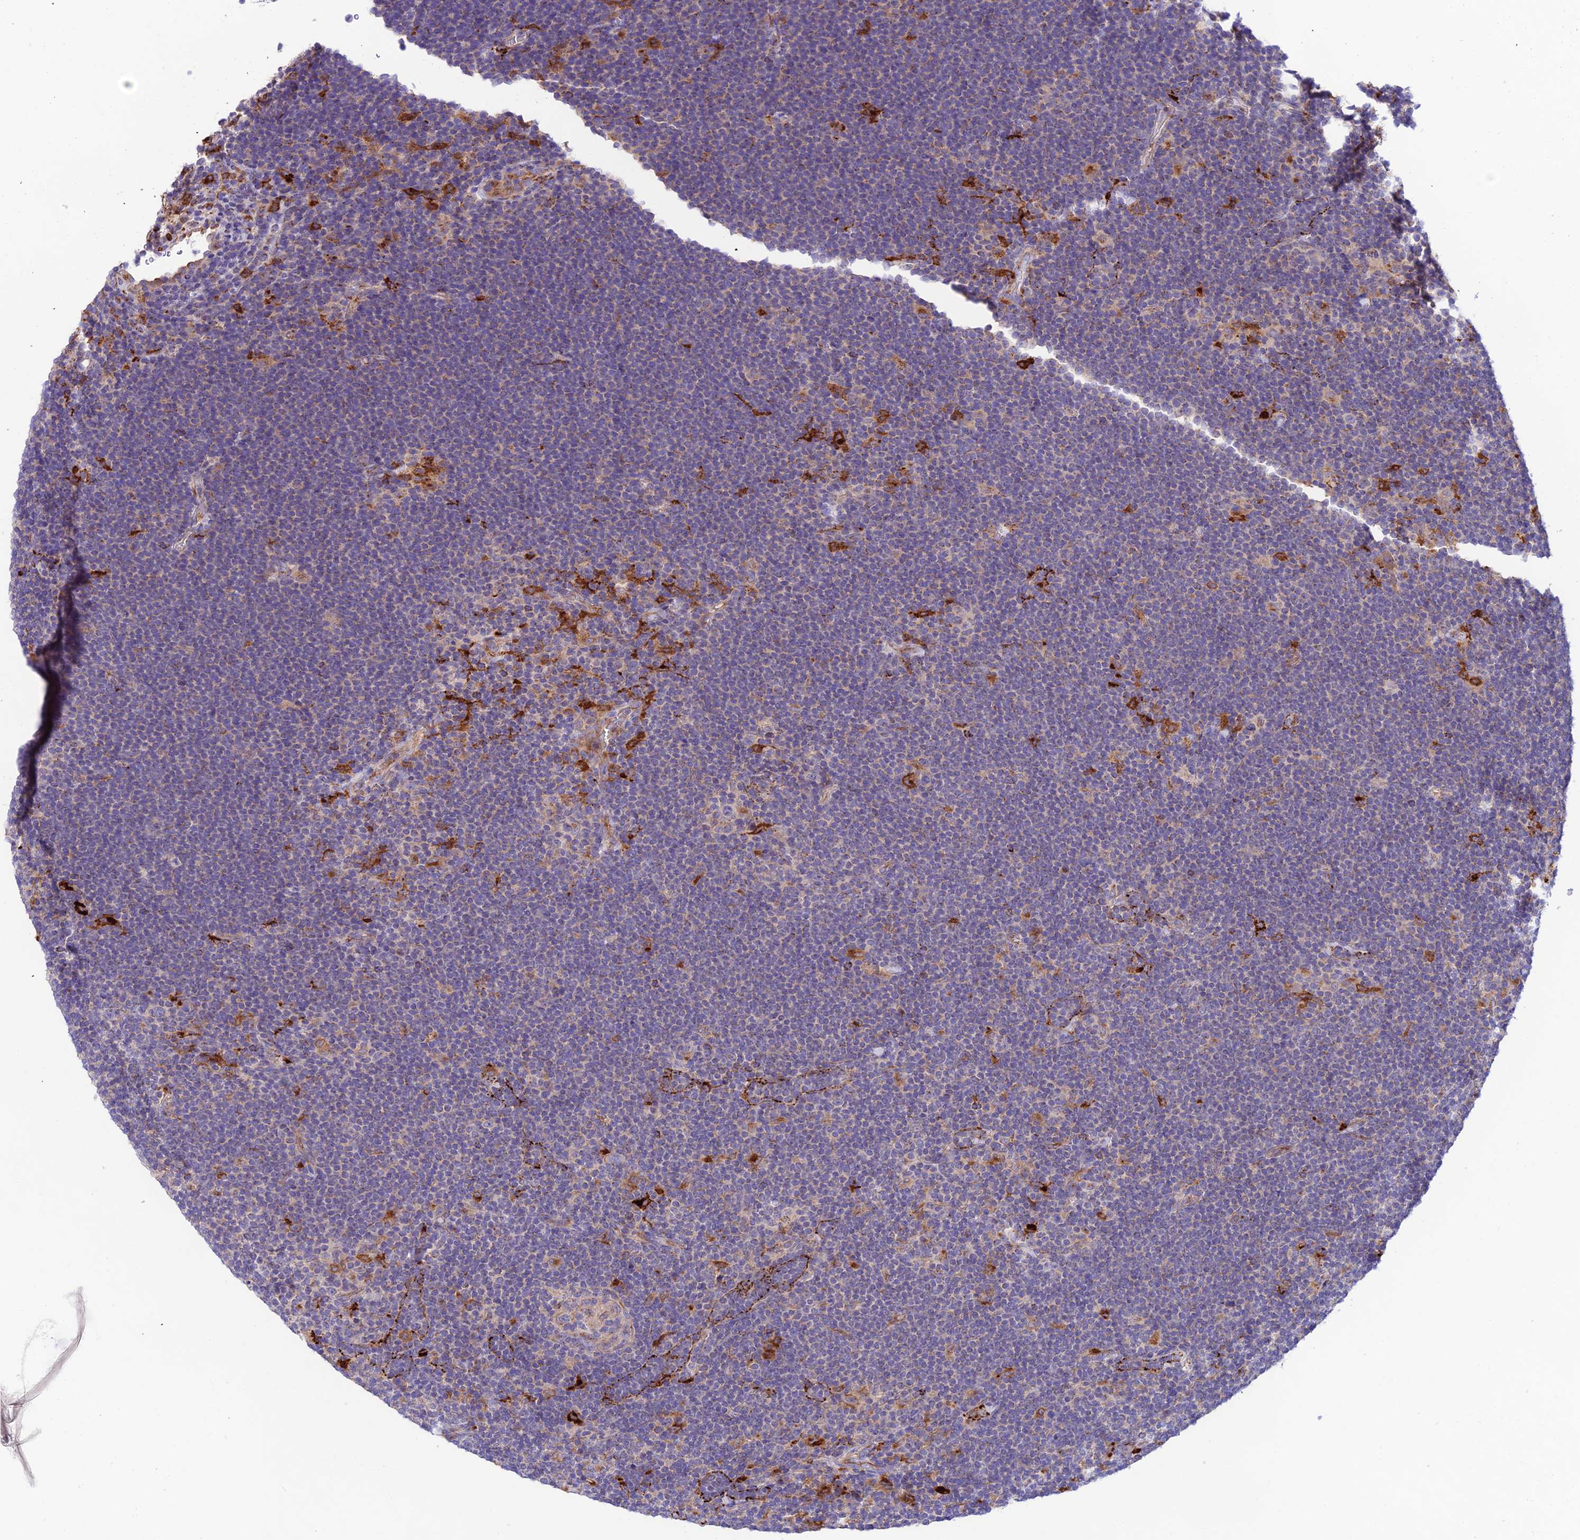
{"staining": {"intensity": "weak", "quantity": "25%-75%", "location": "cytoplasmic/membranous"}, "tissue": "lymphoma", "cell_type": "Tumor cells", "image_type": "cancer", "snomed": [{"axis": "morphology", "description": "Hodgkin's disease, NOS"}, {"axis": "topography", "description": "Lymph node"}], "caption": "Hodgkin's disease tissue shows weak cytoplasmic/membranous expression in approximately 25%-75% of tumor cells, visualized by immunohistochemistry.", "gene": "LACTB2", "patient": {"sex": "female", "age": 57}}